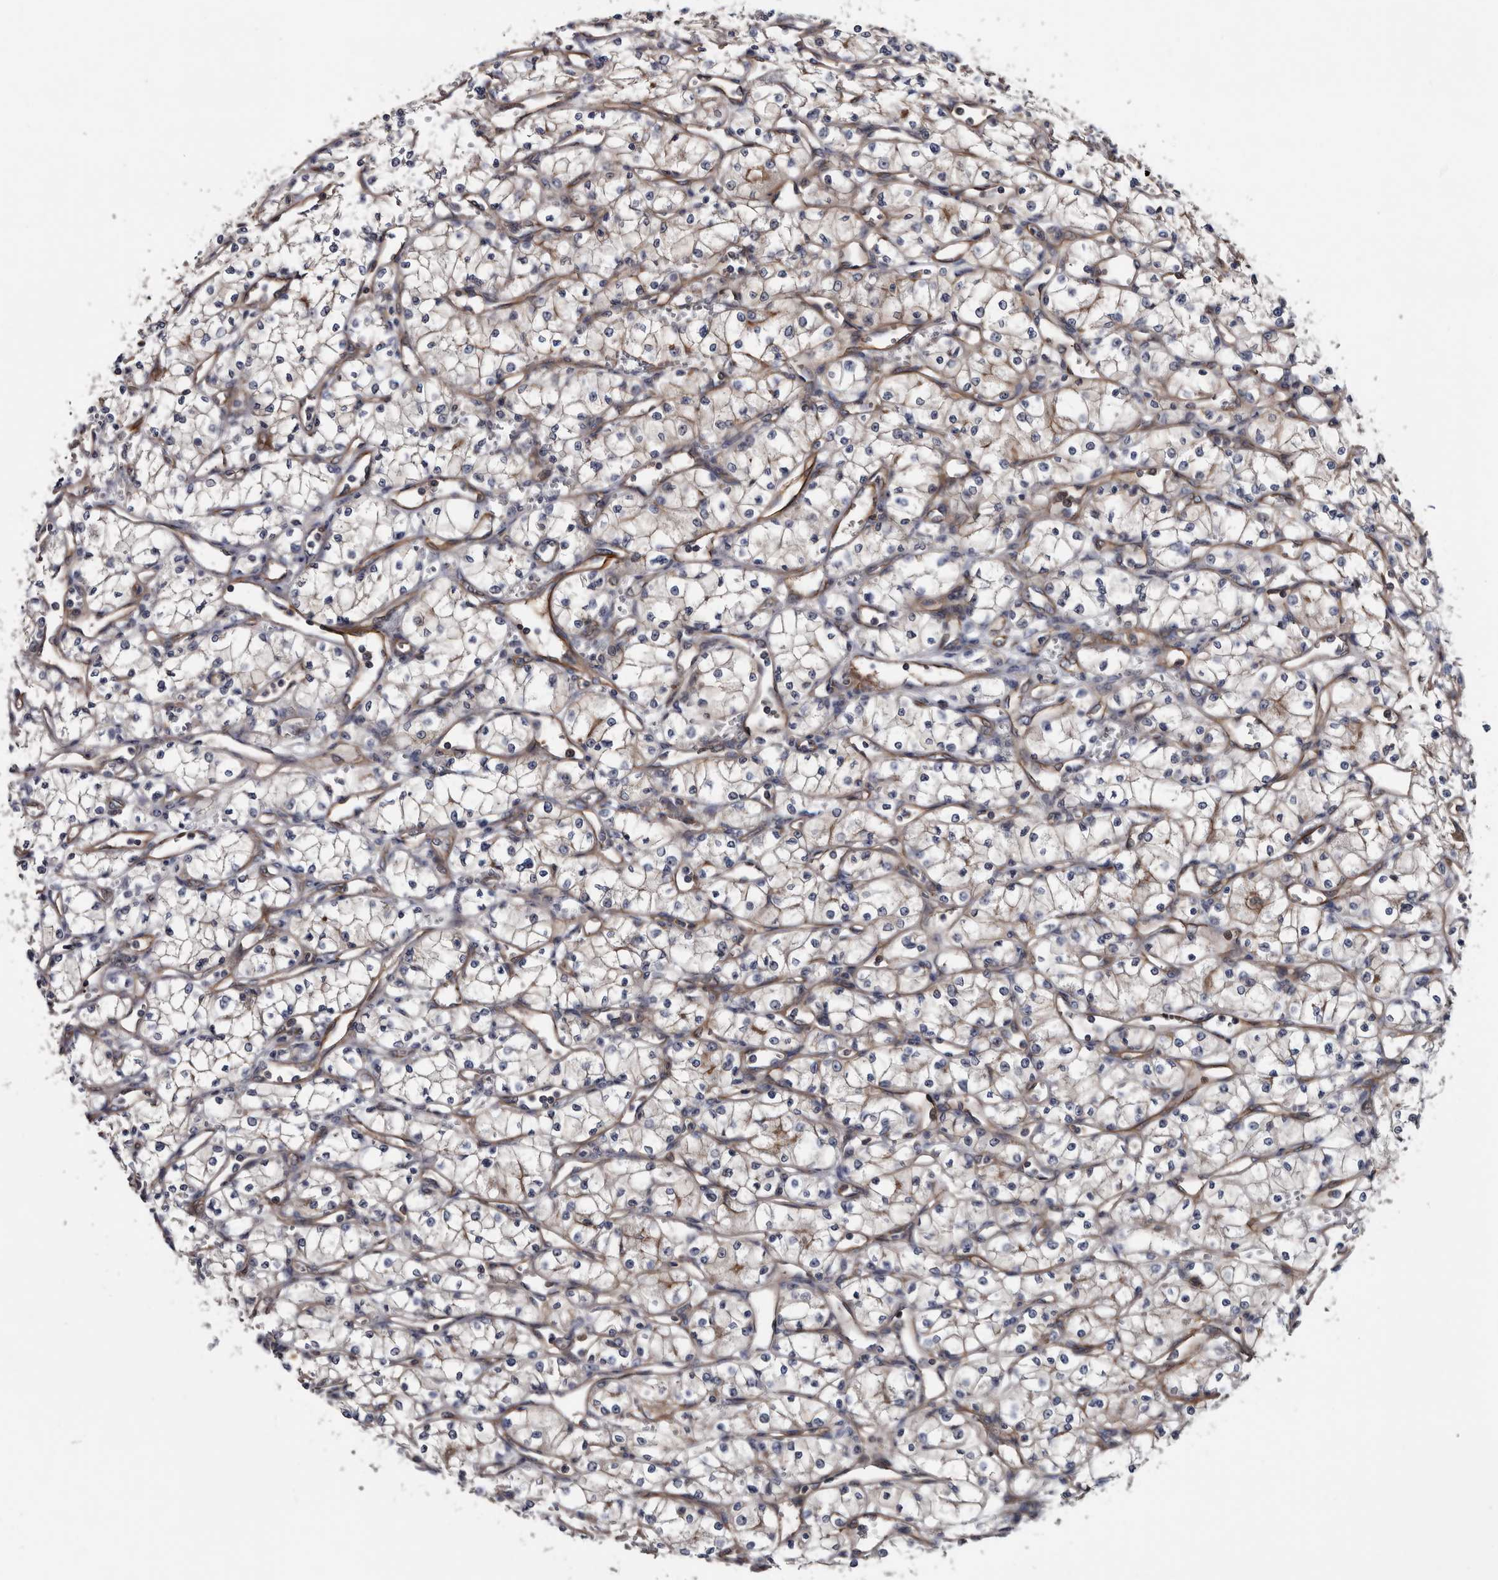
{"staining": {"intensity": "weak", "quantity": ">75%", "location": "cytoplasmic/membranous"}, "tissue": "renal cancer", "cell_type": "Tumor cells", "image_type": "cancer", "snomed": [{"axis": "morphology", "description": "Adenocarcinoma, NOS"}, {"axis": "topography", "description": "Kidney"}], "caption": "The photomicrograph reveals immunohistochemical staining of renal adenocarcinoma. There is weak cytoplasmic/membranous positivity is present in approximately >75% of tumor cells. The protein of interest is stained brown, and the nuclei are stained in blue (DAB (3,3'-diaminobenzidine) IHC with brightfield microscopy, high magnification).", "gene": "TSPAN17", "patient": {"sex": "male", "age": 59}}